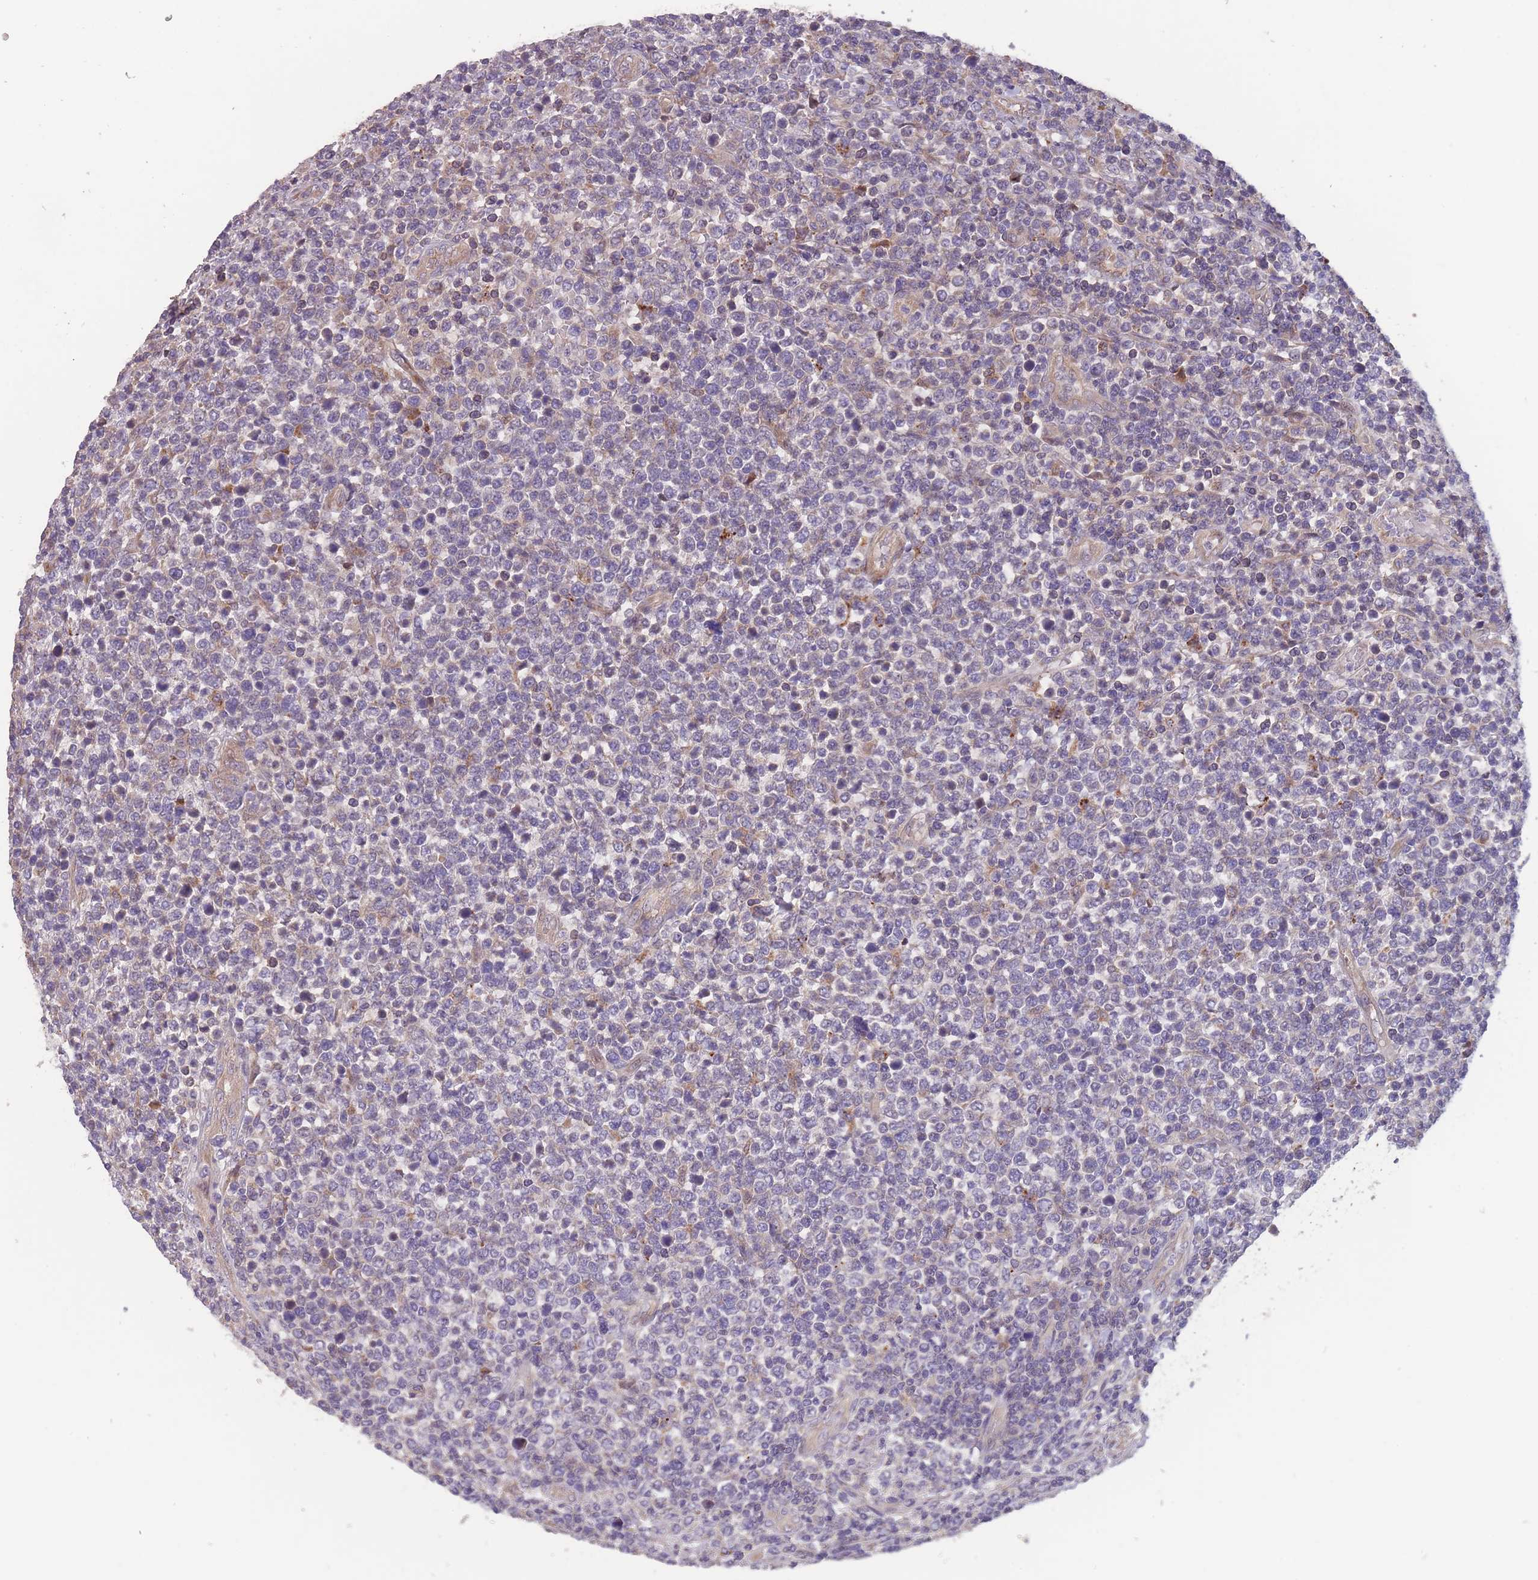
{"staining": {"intensity": "negative", "quantity": "none", "location": "none"}, "tissue": "lymphoma", "cell_type": "Tumor cells", "image_type": "cancer", "snomed": [{"axis": "morphology", "description": "Malignant lymphoma, non-Hodgkin's type, High grade"}, {"axis": "topography", "description": "Soft tissue"}], "caption": "A micrograph of human lymphoma is negative for staining in tumor cells.", "gene": "ITPKC", "patient": {"sex": "female", "age": 56}}